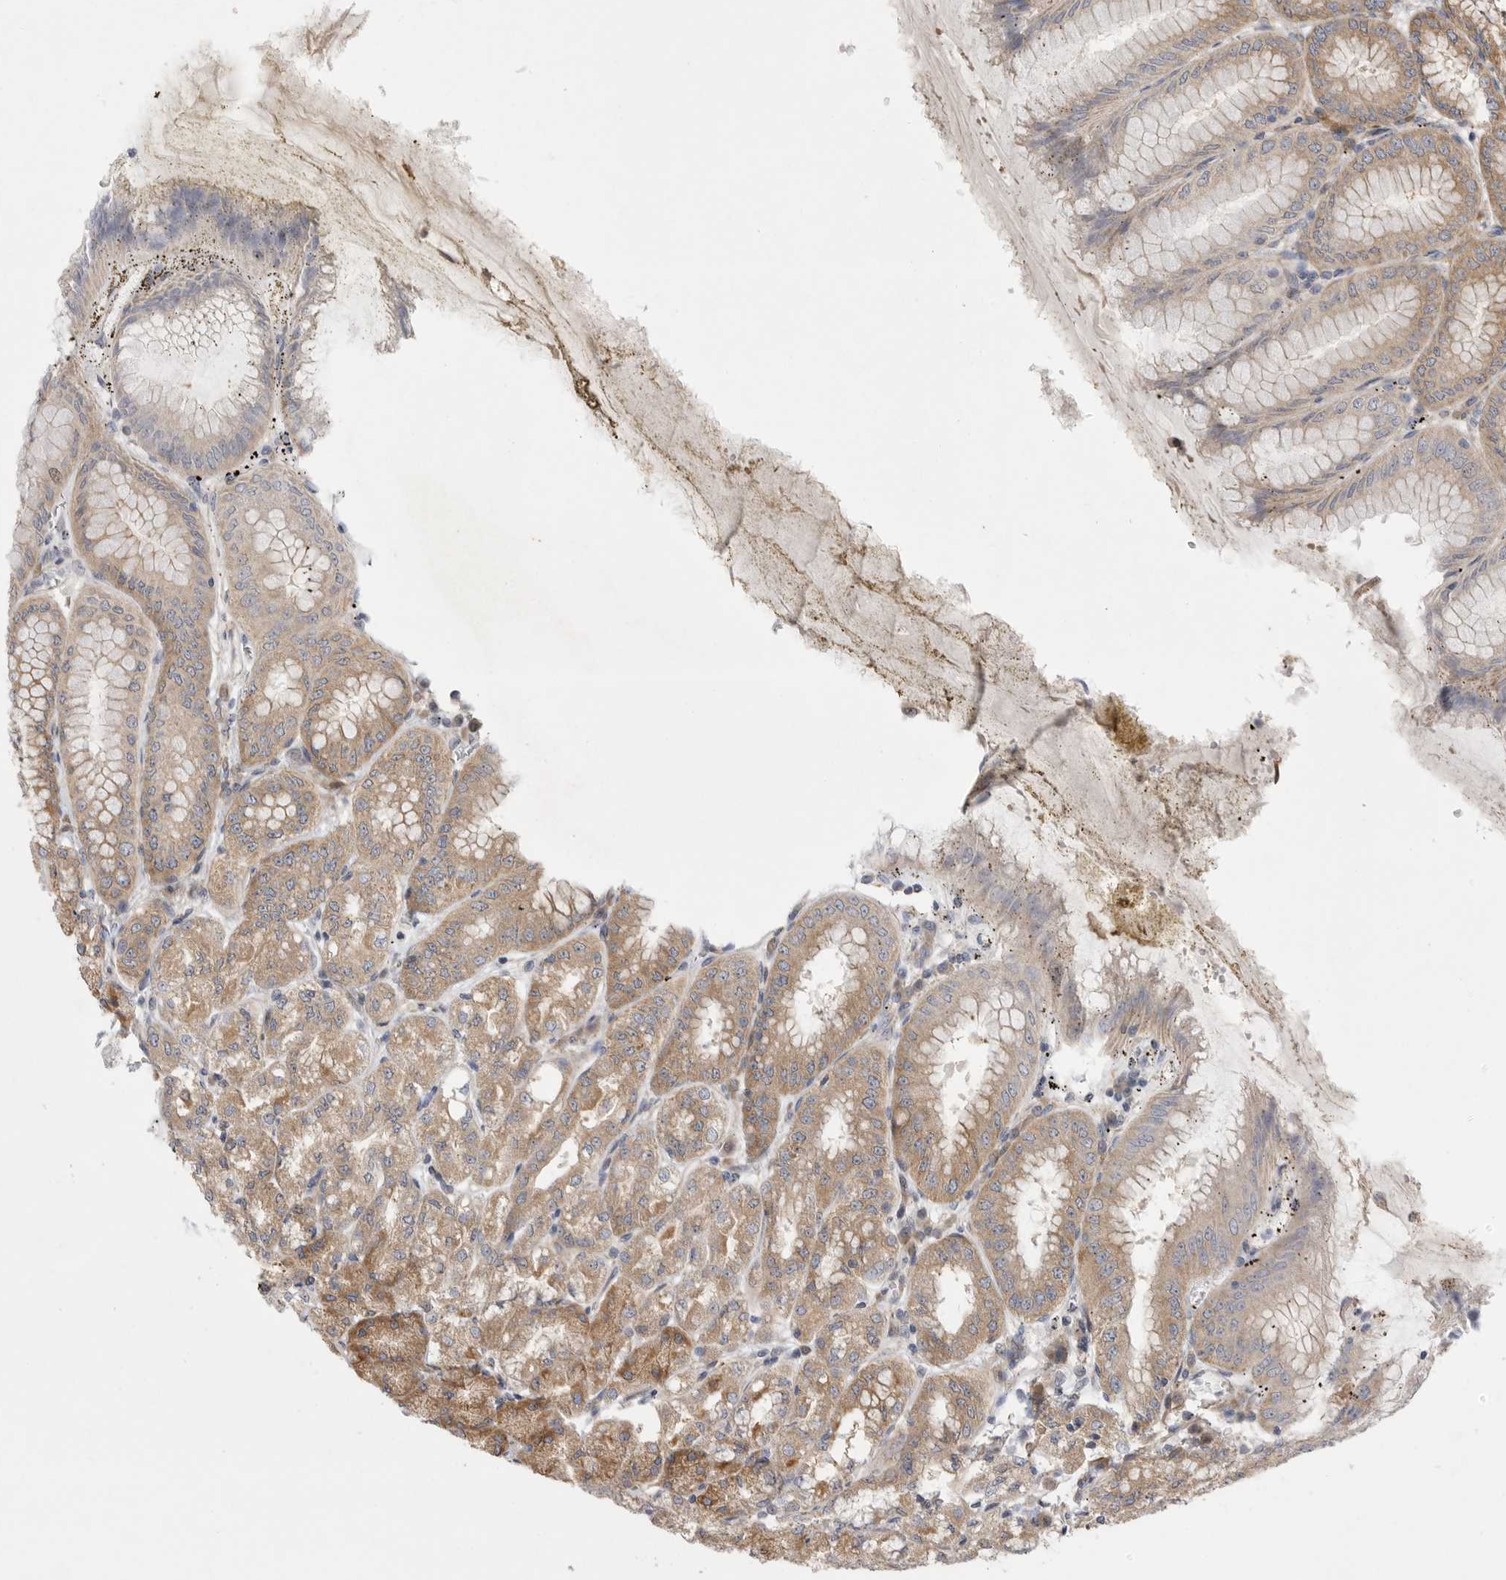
{"staining": {"intensity": "moderate", "quantity": ">75%", "location": "cytoplasmic/membranous"}, "tissue": "stomach", "cell_type": "Glandular cells", "image_type": "normal", "snomed": [{"axis": "morphology", "description": "Normal tissue, NOS"}, {"axis": "topography", "description": "Stomach, lower"}], "caption": "IHC (DAB (3,3'-diaminobenzidine)) staining of unremarkable human stomach demonstrates moderate cytoplasmic/membranous protein positivity in about >75% of glandular cells.", "gene": "FBXO43", "patient": {"sex": "male", "age": 71}}